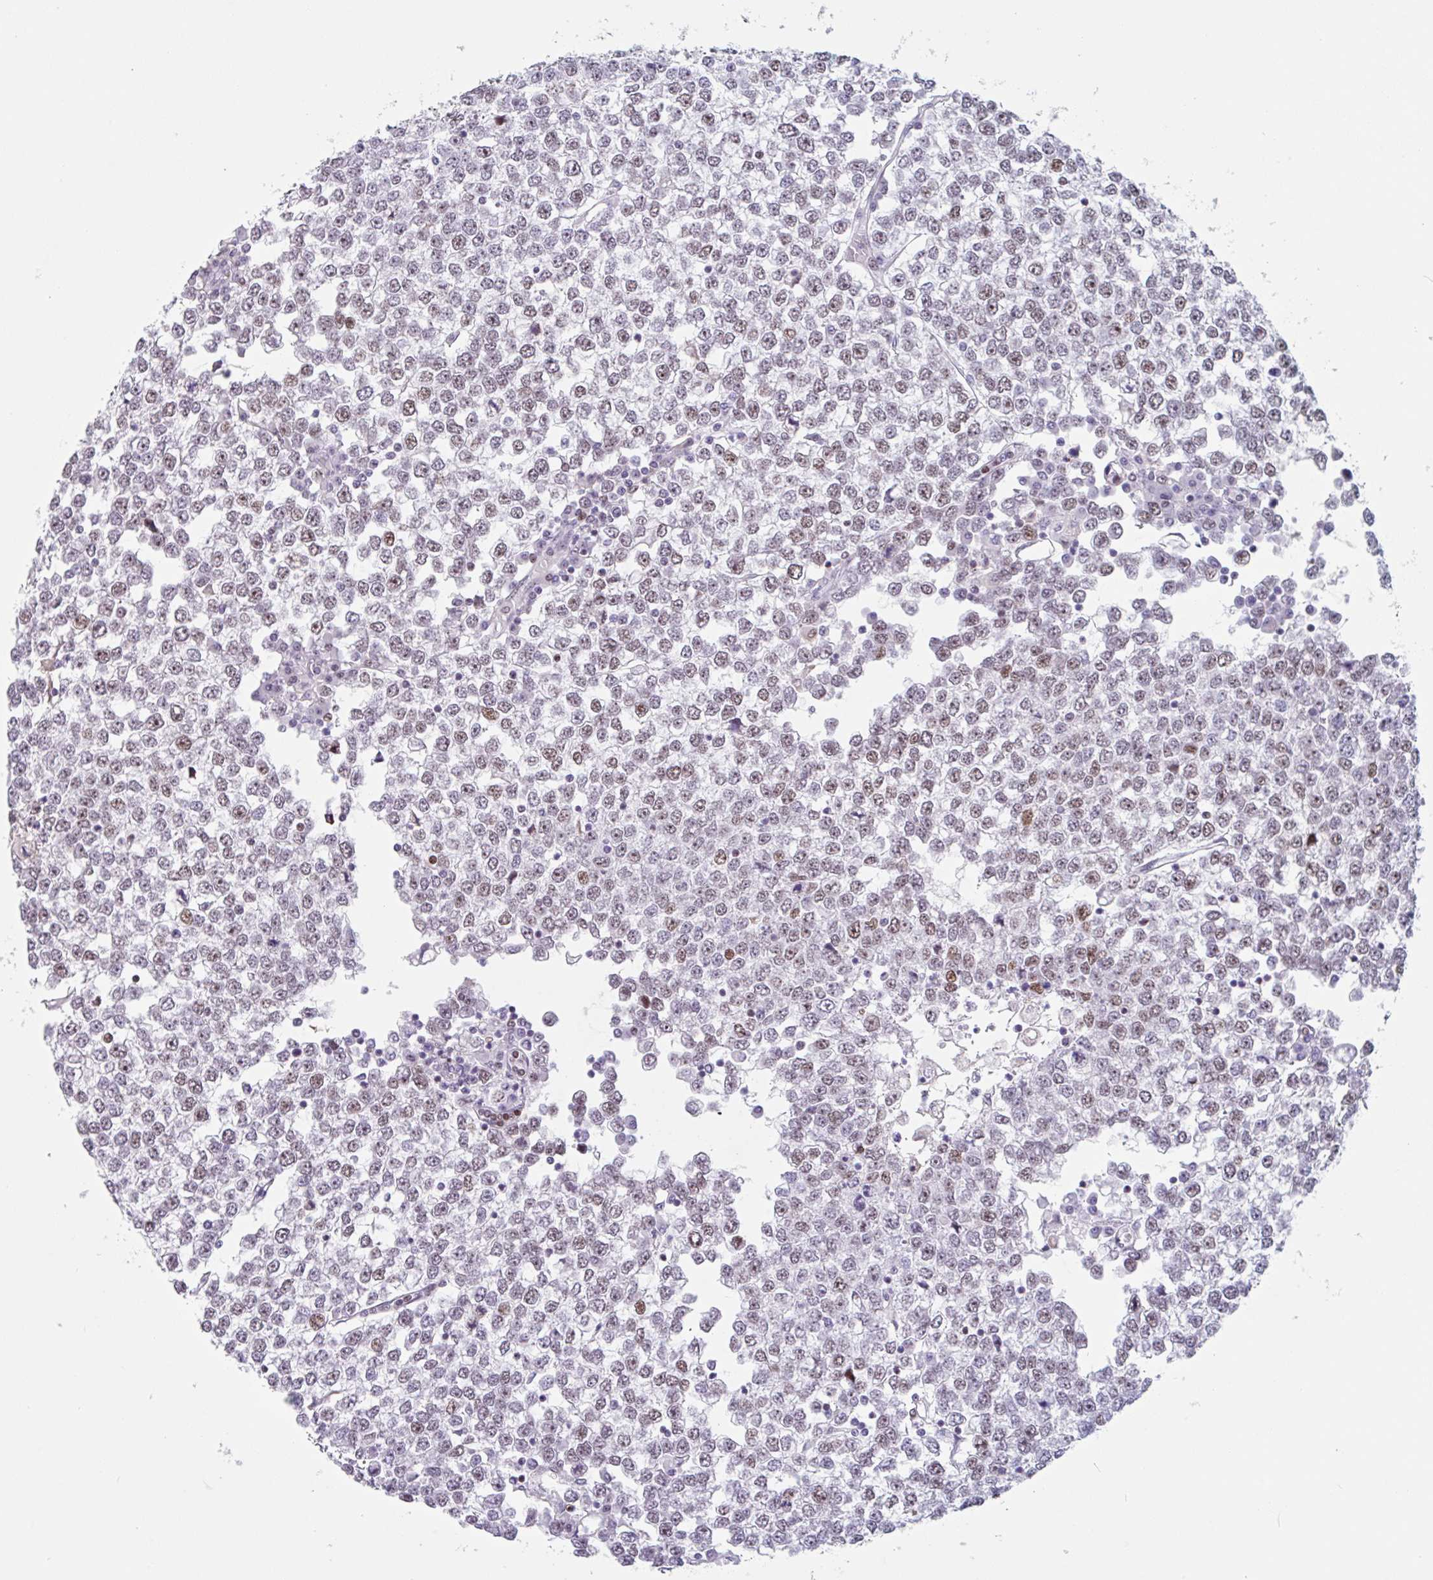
{"staining": {"intensity": "moderate", "quantity": "25%-75%", "location": "nuclear"}, "tissue": "testis cancer", "cell_type": "Tumor cells", "image_type": "cancer", "snomed": [{"axis": "morphology", "description": "Seminoma, NOS"}, {"axis": "topography", "description": "Testis"}], "caption": "Brown immunohistochemical staining in testis seminoma demonstrates moderate nuclear expression in about 25%-75% of tumor cells. (Brightfield microscopy of DAB IHC at high magnification).", "gene": "LENG9", "patient": {"sex": "male", "age": 65}}